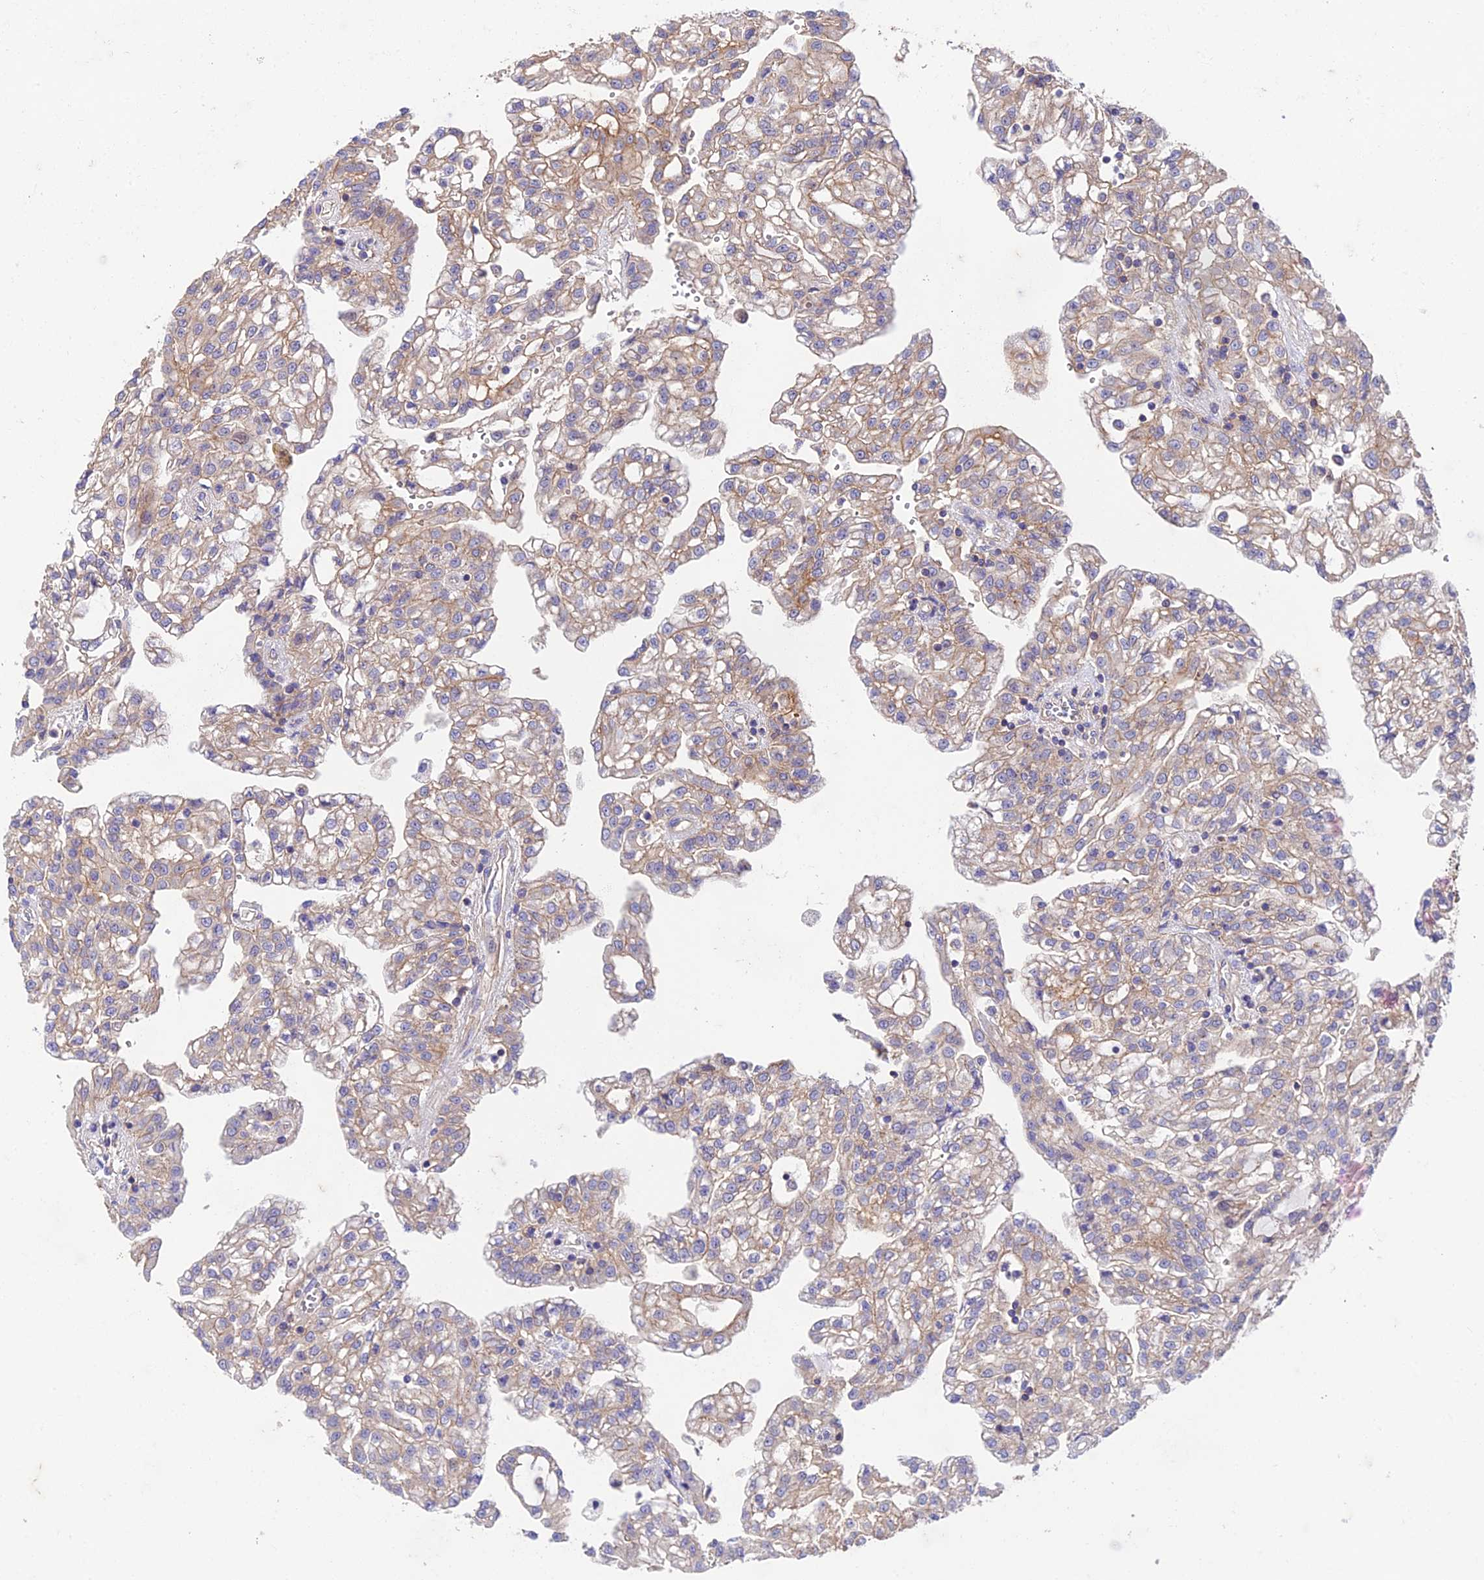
{"staining": {"intensity": "weak", "quantity": "25%-75%", "location": "cytoplasmic/membranous"}, "tissue": "renal cancer", "cell_type": "Tumor cells", "image_type": "cancer", "snomed": [{"axis": "morphology", "description": "Adenocarcinoma, NOS"}, {"axis": "topography", "description": "Kidney"}], "caption": "Human renal cancer (adenocarcinoma) stained with a protein marker demonstrates weak staining in tumor cells.", "gene": "QRFP", "patient": {"sex": "male", "age": 63}}